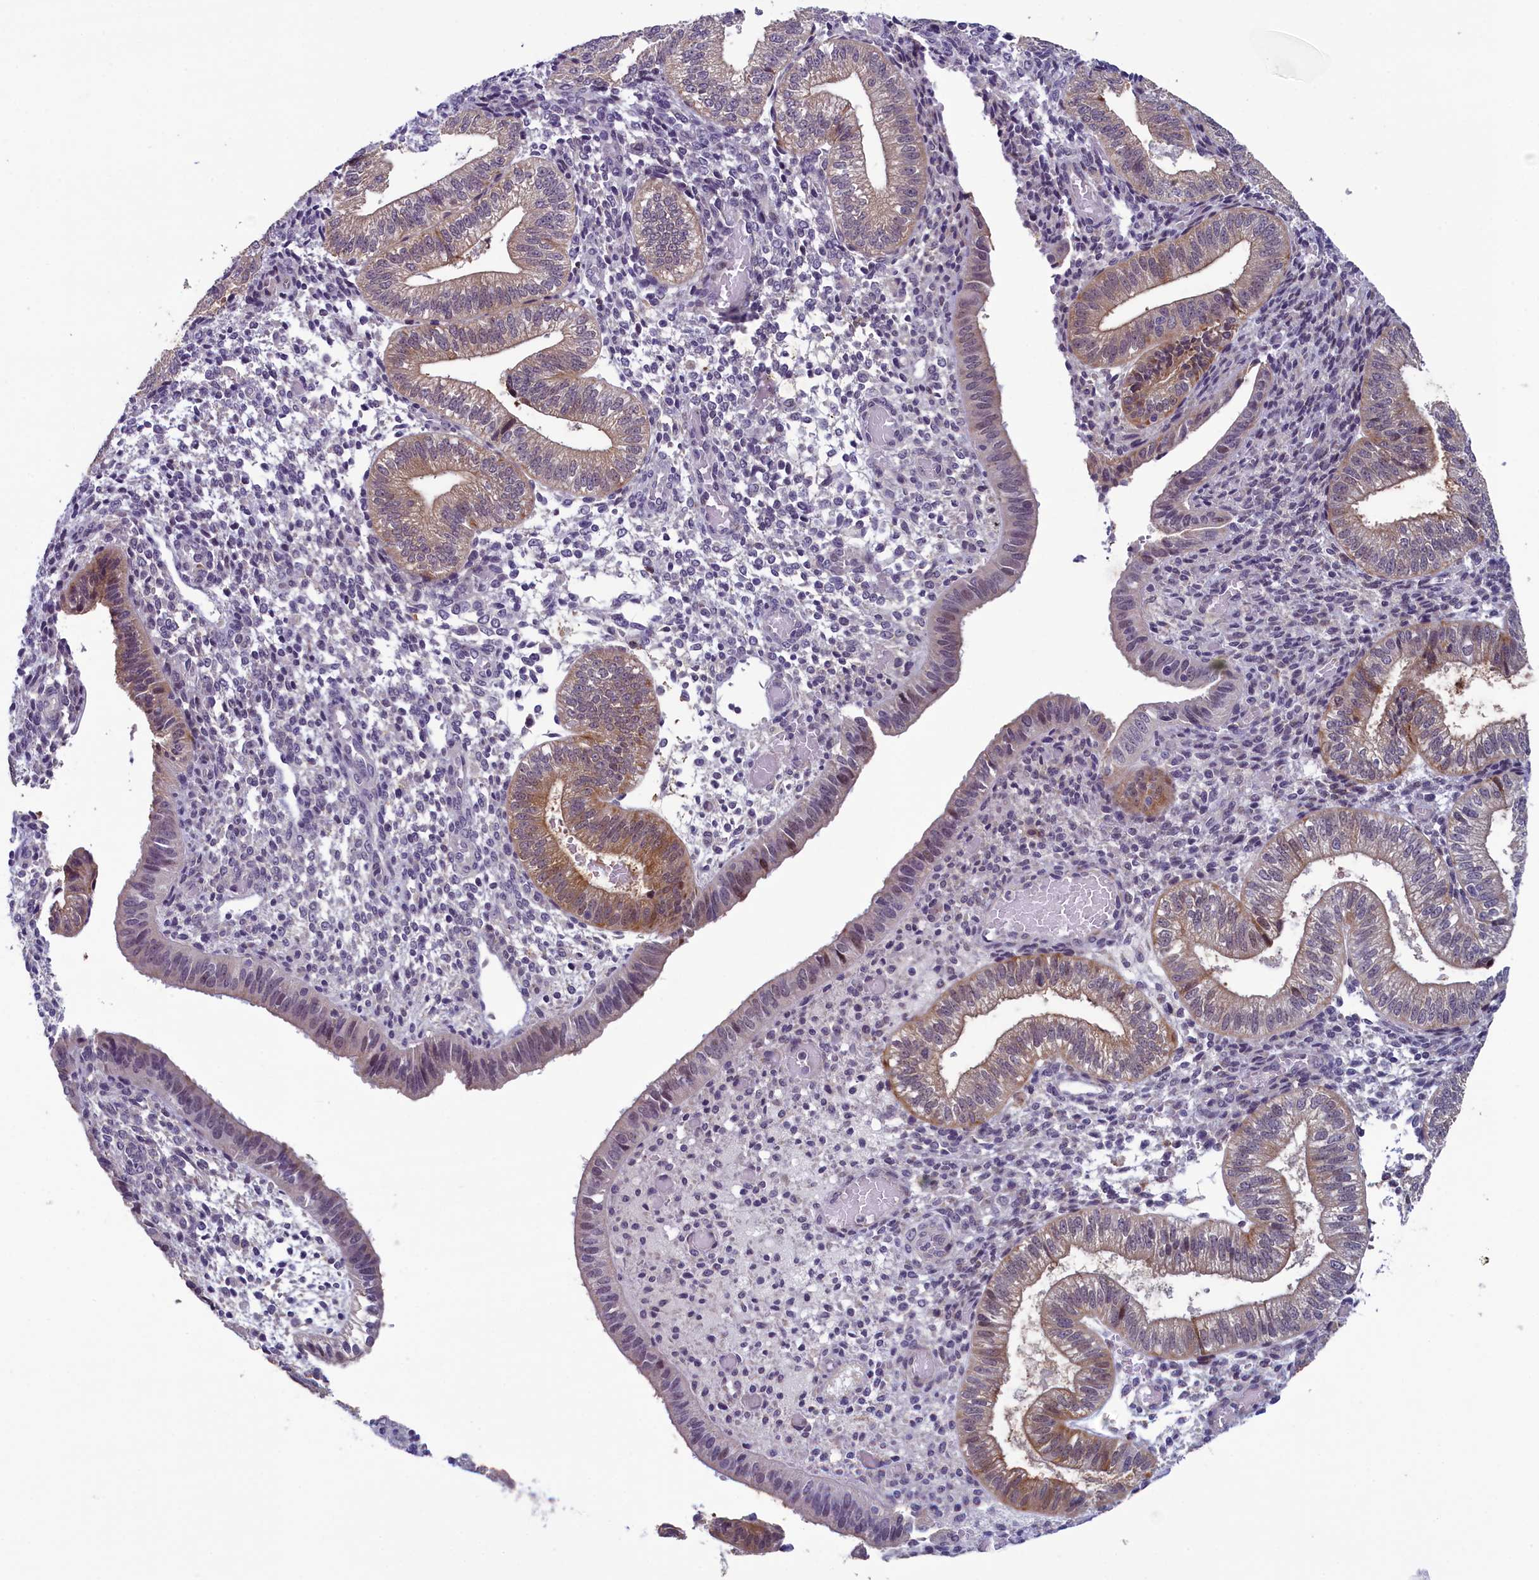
{"staining": {"intensity": "negative", "quantity": "none", "location": "none"}, "tissue": "endometrium", "cell_type": "Cells in endometrial stroma", "image_type": "normal", "snomed": [{"axis": "morphology", "description": "Normal tissue, NOS"}, {"axis": "topography", "description": "Endometrium"}], "caption": "High power microscopy photomicrograph of an immunohistochemistry (IHC) photomicrograph of benign endometrium, revealing no significant expression in cells in endometrial stroma.", "gene": "CNEP1R1", "patient": {"sex": "female", "age": 34}}